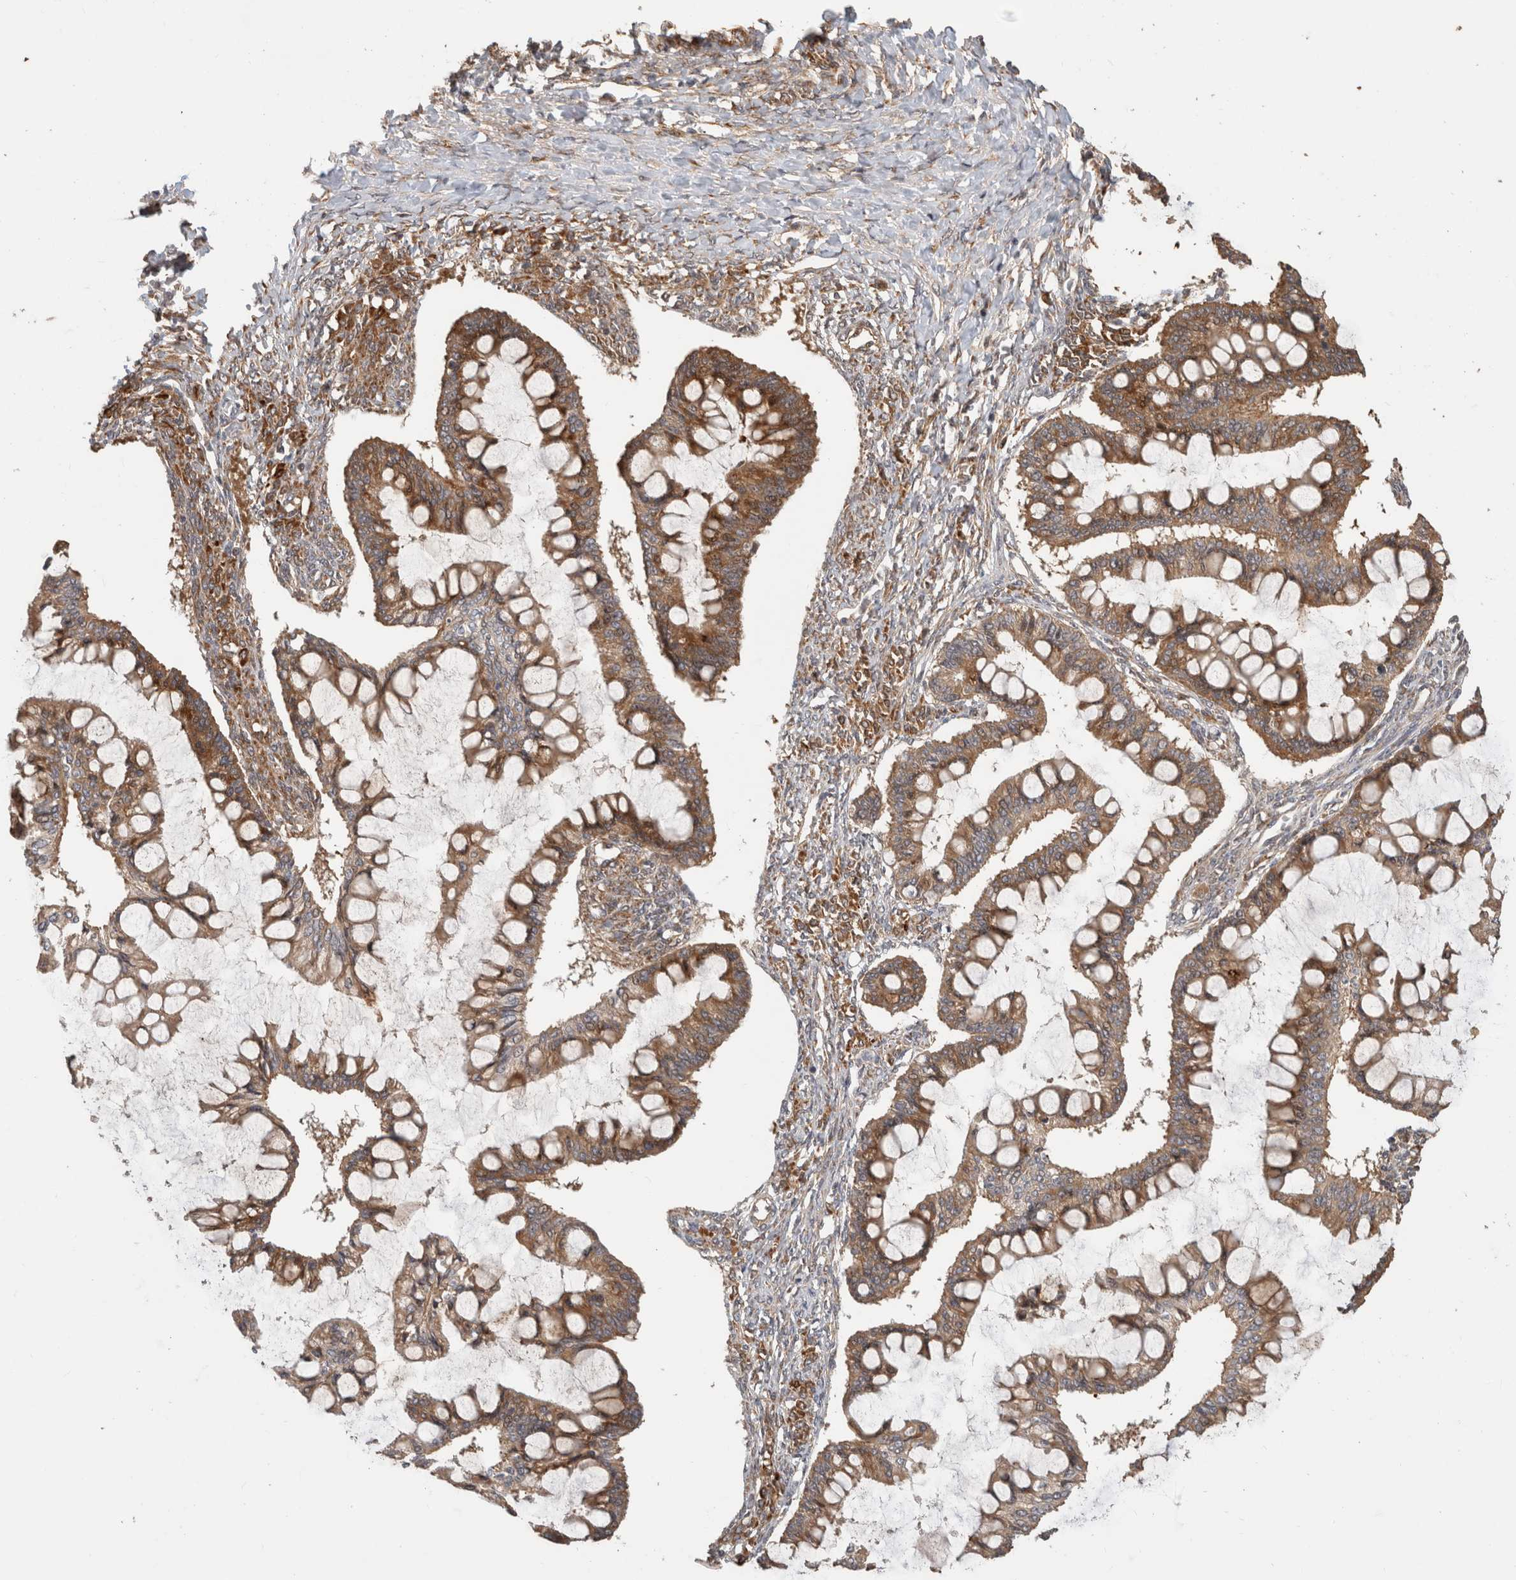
{"staining": {"intensity": "moderate", "quantity": ">75%", "location": "cytoplasmic/membranous"}, "tissue": "ovarian cancer", "cell_type": "Tumor cells", "image_type": "cancer", "snomed": [{"axis": "morphology", "description": "Cystadenocarcinoma, mucinous, NOS"}, {"axis": "topography", "description": "Ovary"}], "caption": "This is an image of immunohistochemistry staining of ovarian cancer (mucinous cystadenocarcinoma), which shows moderate expression in the cytoplasmic/membranous of tumor cells.", "gene": "PCDHB15", "patient": {"sex": "female", "age": 73}}